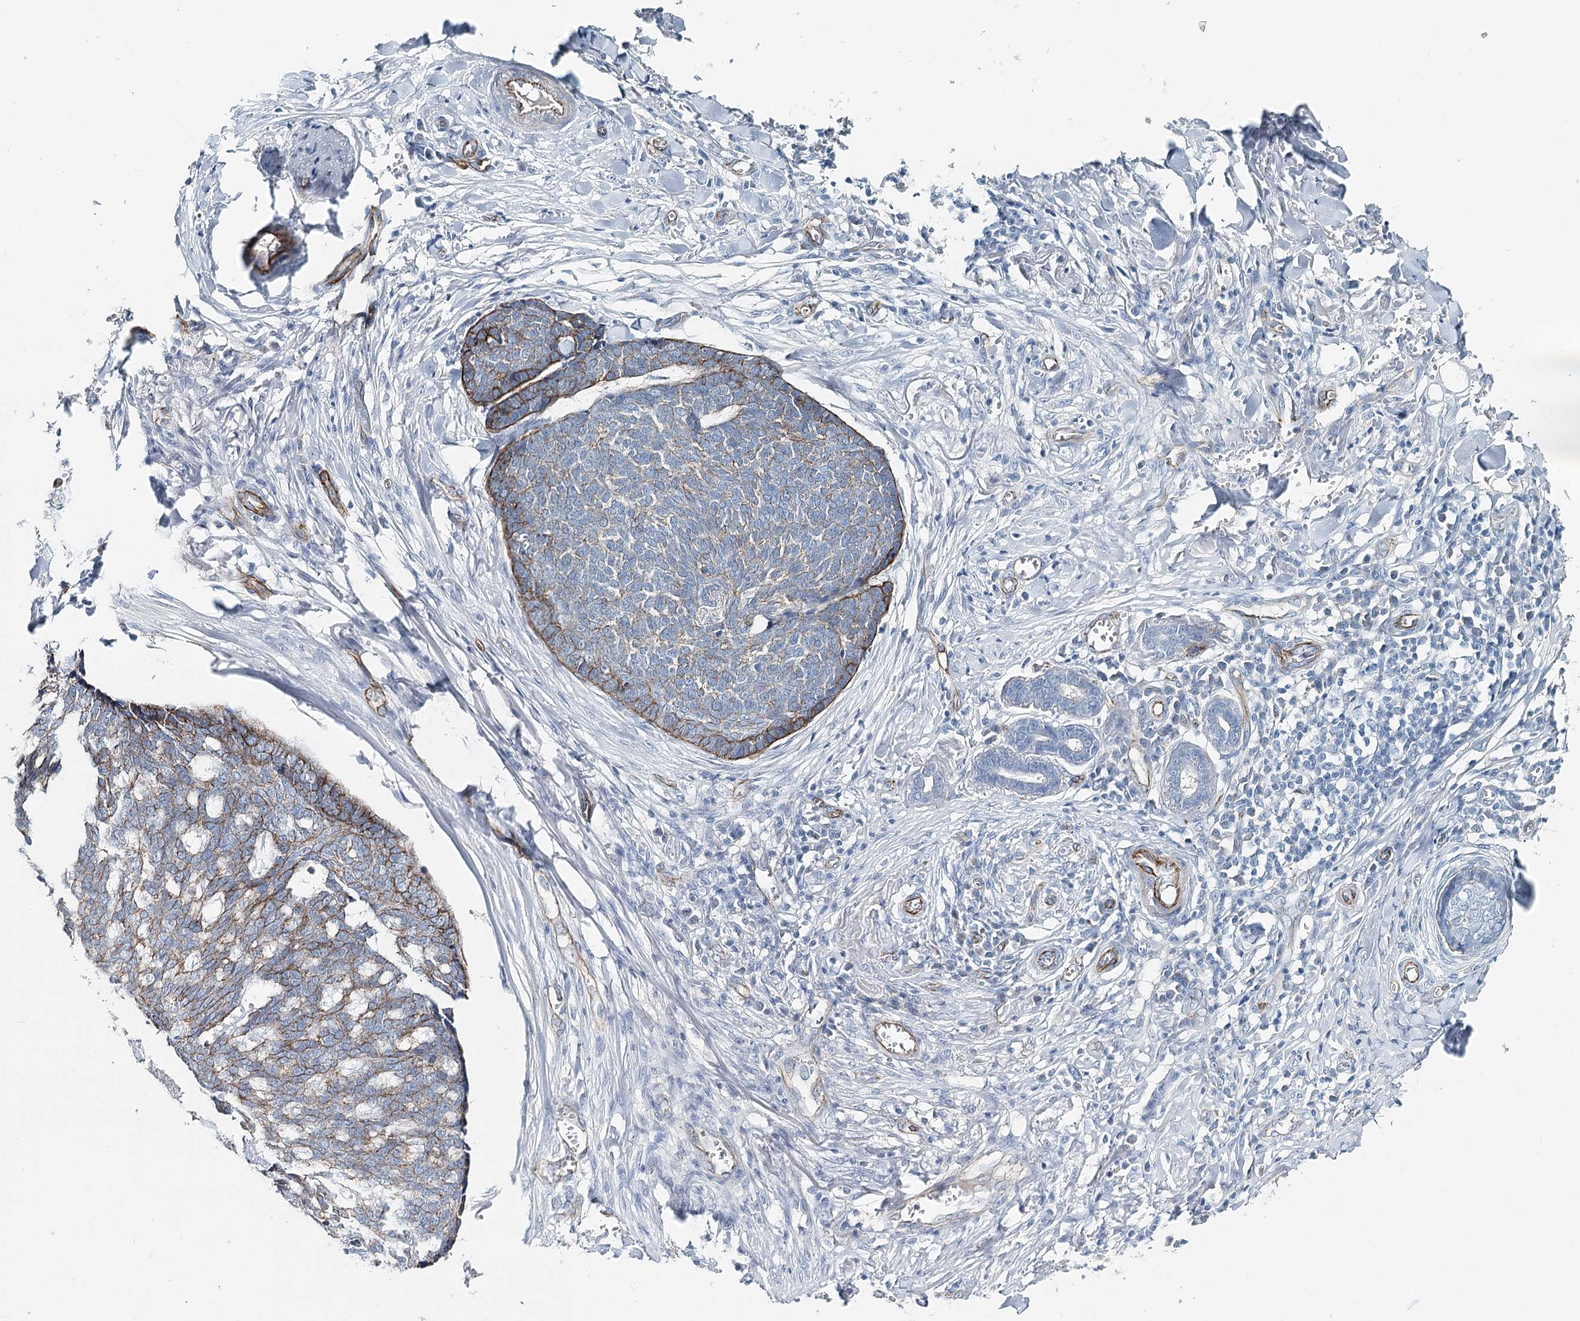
{"staining": {"intensity": "strong", "quantity": "<25%", "location": "cytoplasmic/membranous"}, "tissue": "skin cancer", "cell_type": "Tumor cells", "image_type": "cancer", "snomed": [{"axis": "morphology", "description": "Basal cell carcinoma"}, {"axis": "topography", "description": "Skin"}], "caption": "Tumor cells reveal medium levels of strong cytoplasmic/membranous expression in approximately <25% of cells in human skin cancer.", "gene": "SYNPO", "patient": {"sex": "male", "age": 84}}